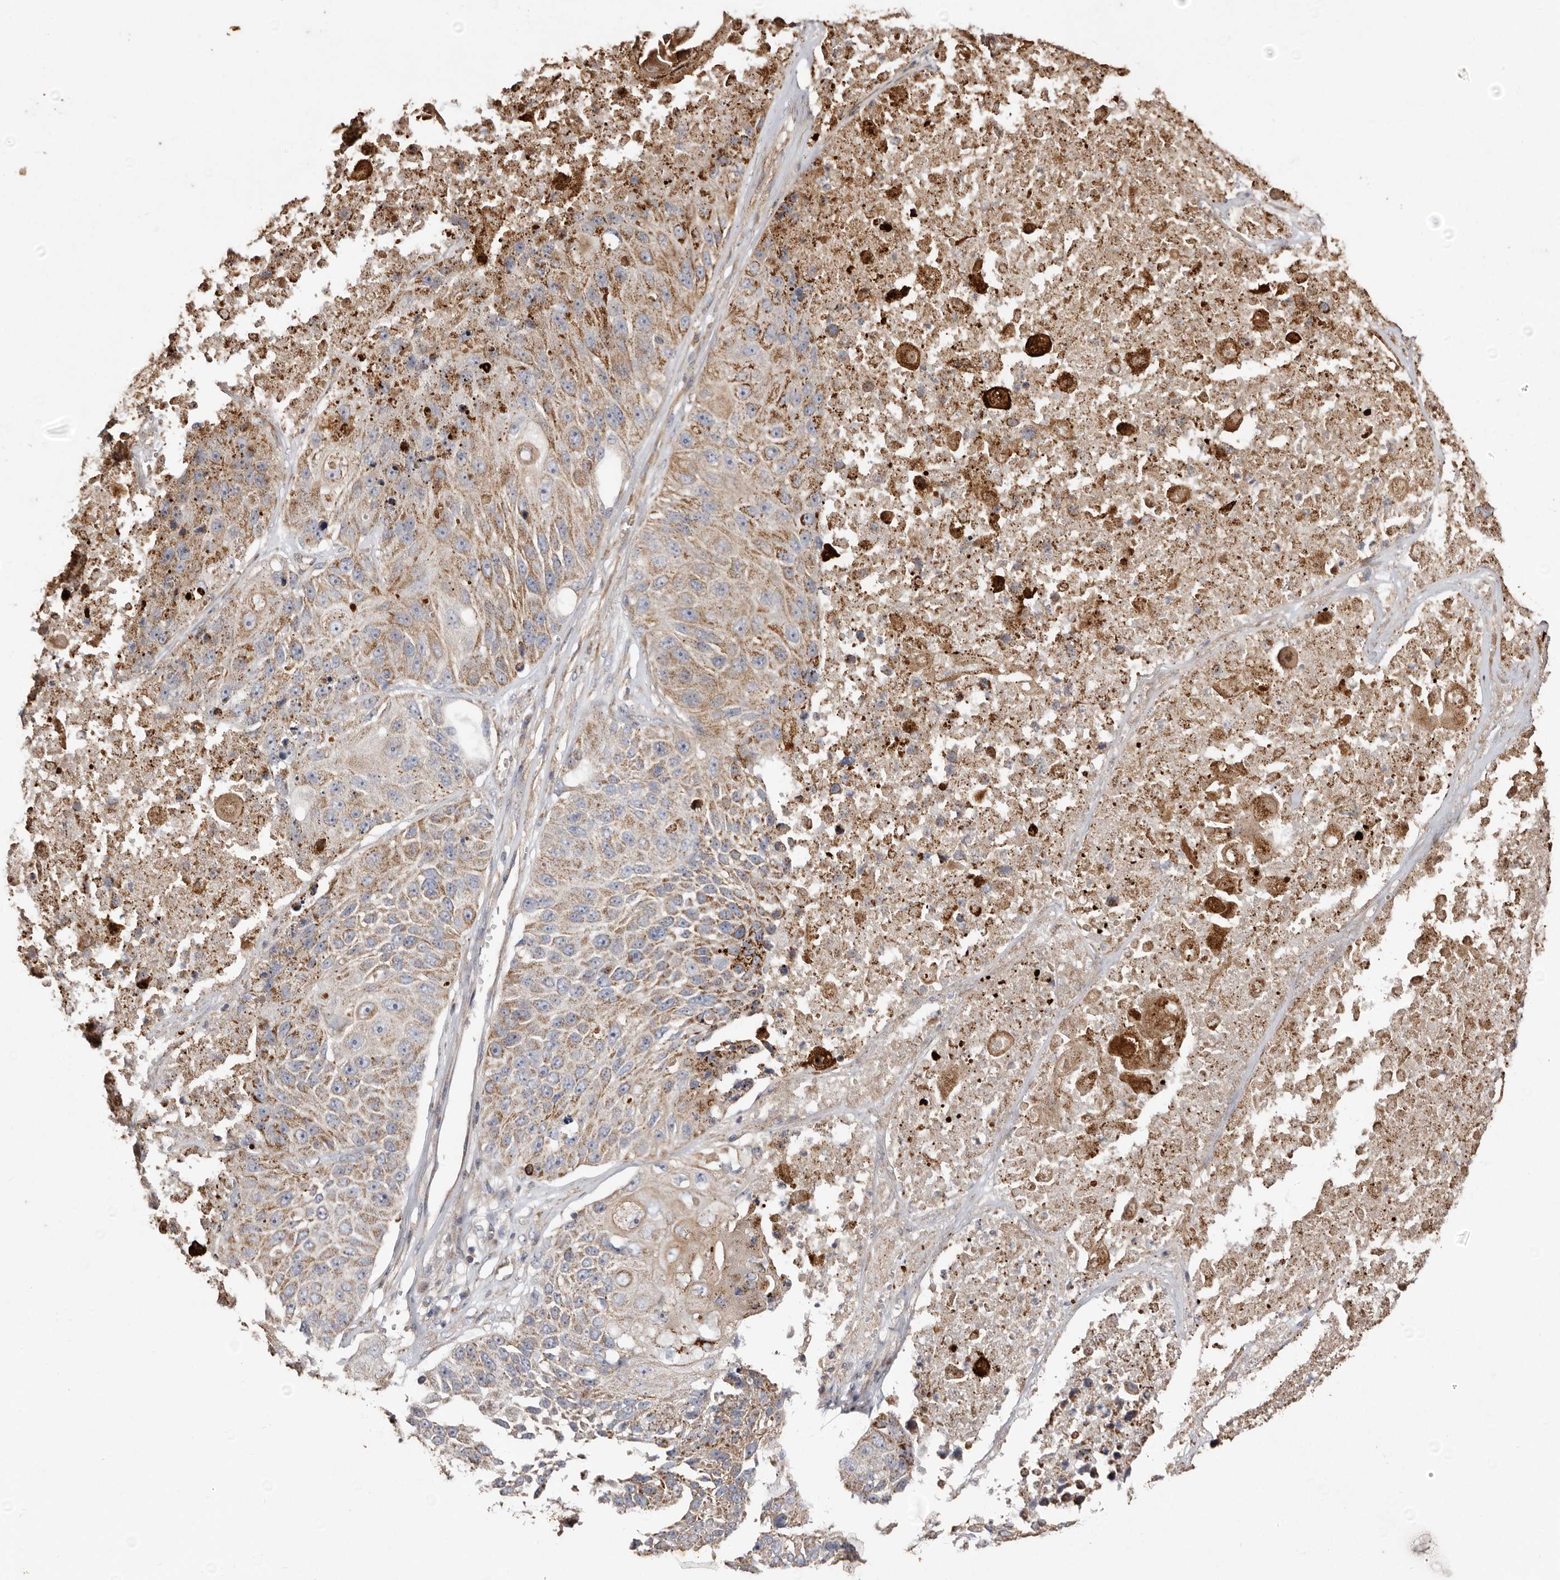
{"staining": {"intensity": "moderate", "quantity": ">75%", "location": "cytoplasmic/membranous"}, "tissue": "lung cancer", "cell_type": "Tumor cells", "image_type": "cancer", "snomed": [{"axis": "morphology", "description": "Squamous cell carcinoma, NOS"}, {"axis": "topography", "description": "Lung"}], "caption": "Immunohistochemistry of human squamous cell carcinoma (lung) displays medium levels of moderate cytoplasmic/membranous positivity in about >75% of tumor cells. The staining was performed using DAB (3,3'-diaminobenzidine) to visualize the protein expression in brown, while the nuclei were stained in blue with hematoxylin (Magnification: 20x).", "gene": "MACC1", "patient": {"sex": "male", "age": 61}}